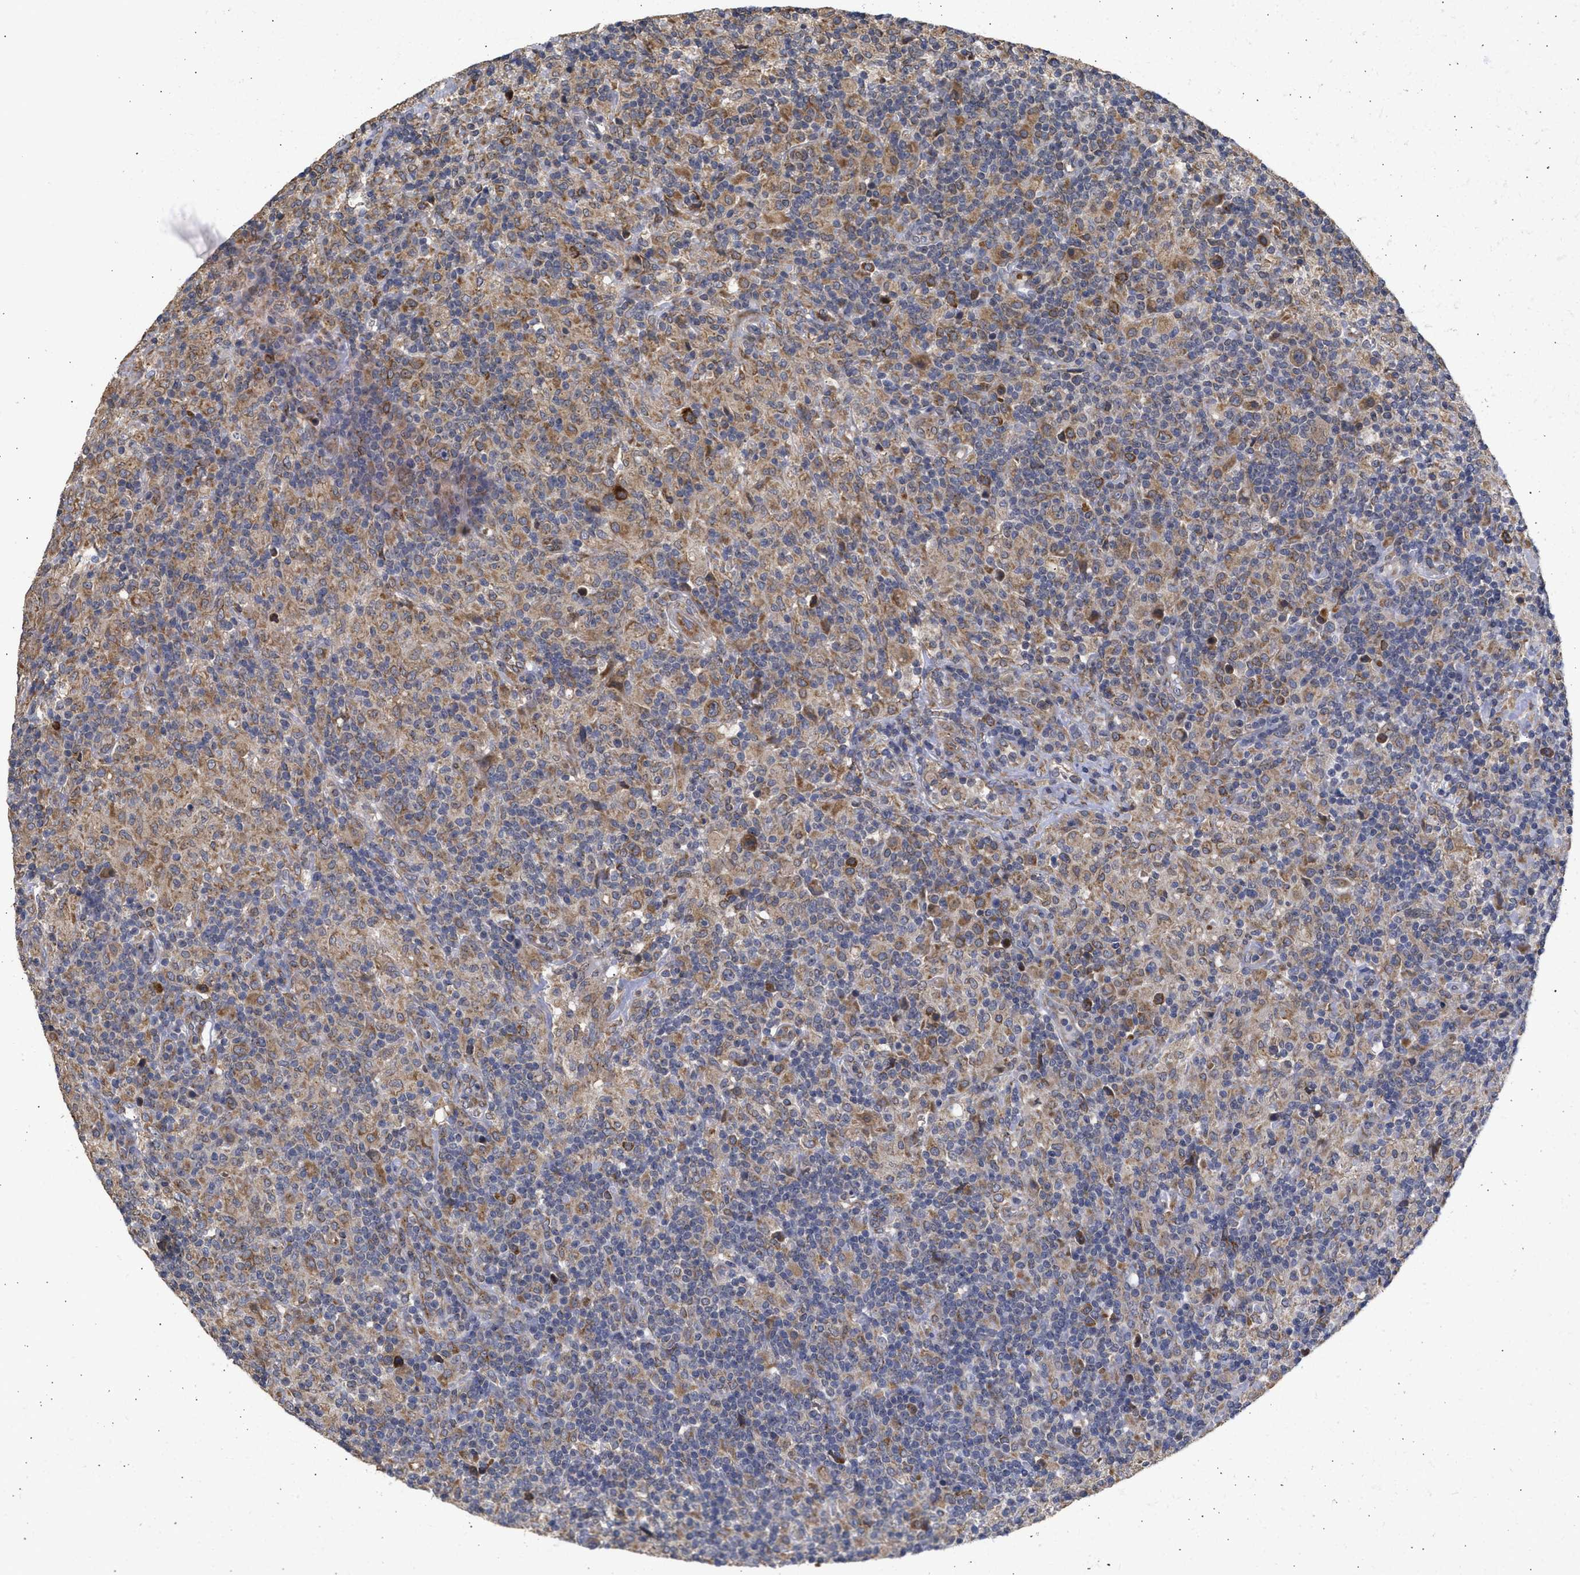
{"staining": {"intensity": "moderate", "quantity": ">75%", "location": "cytoplasmic/membranous"}, "tissue": "lymphoma", "cell_type": "Tumor cells", "image_type": "cancer", "snomed": [{"axis": "morphology", "description": "Hodgkin's disease, NOS"}, {"axis": "topography", "description": "Lymph node"}], "caption": "Hodgkin's disease stained with a brown dye reveals moderate cytoplasmic/membranous positive positivity in about >75% of tumor cells.", "gene": "DNAJC1", "patient": {"sex": "male", "age": 70}}